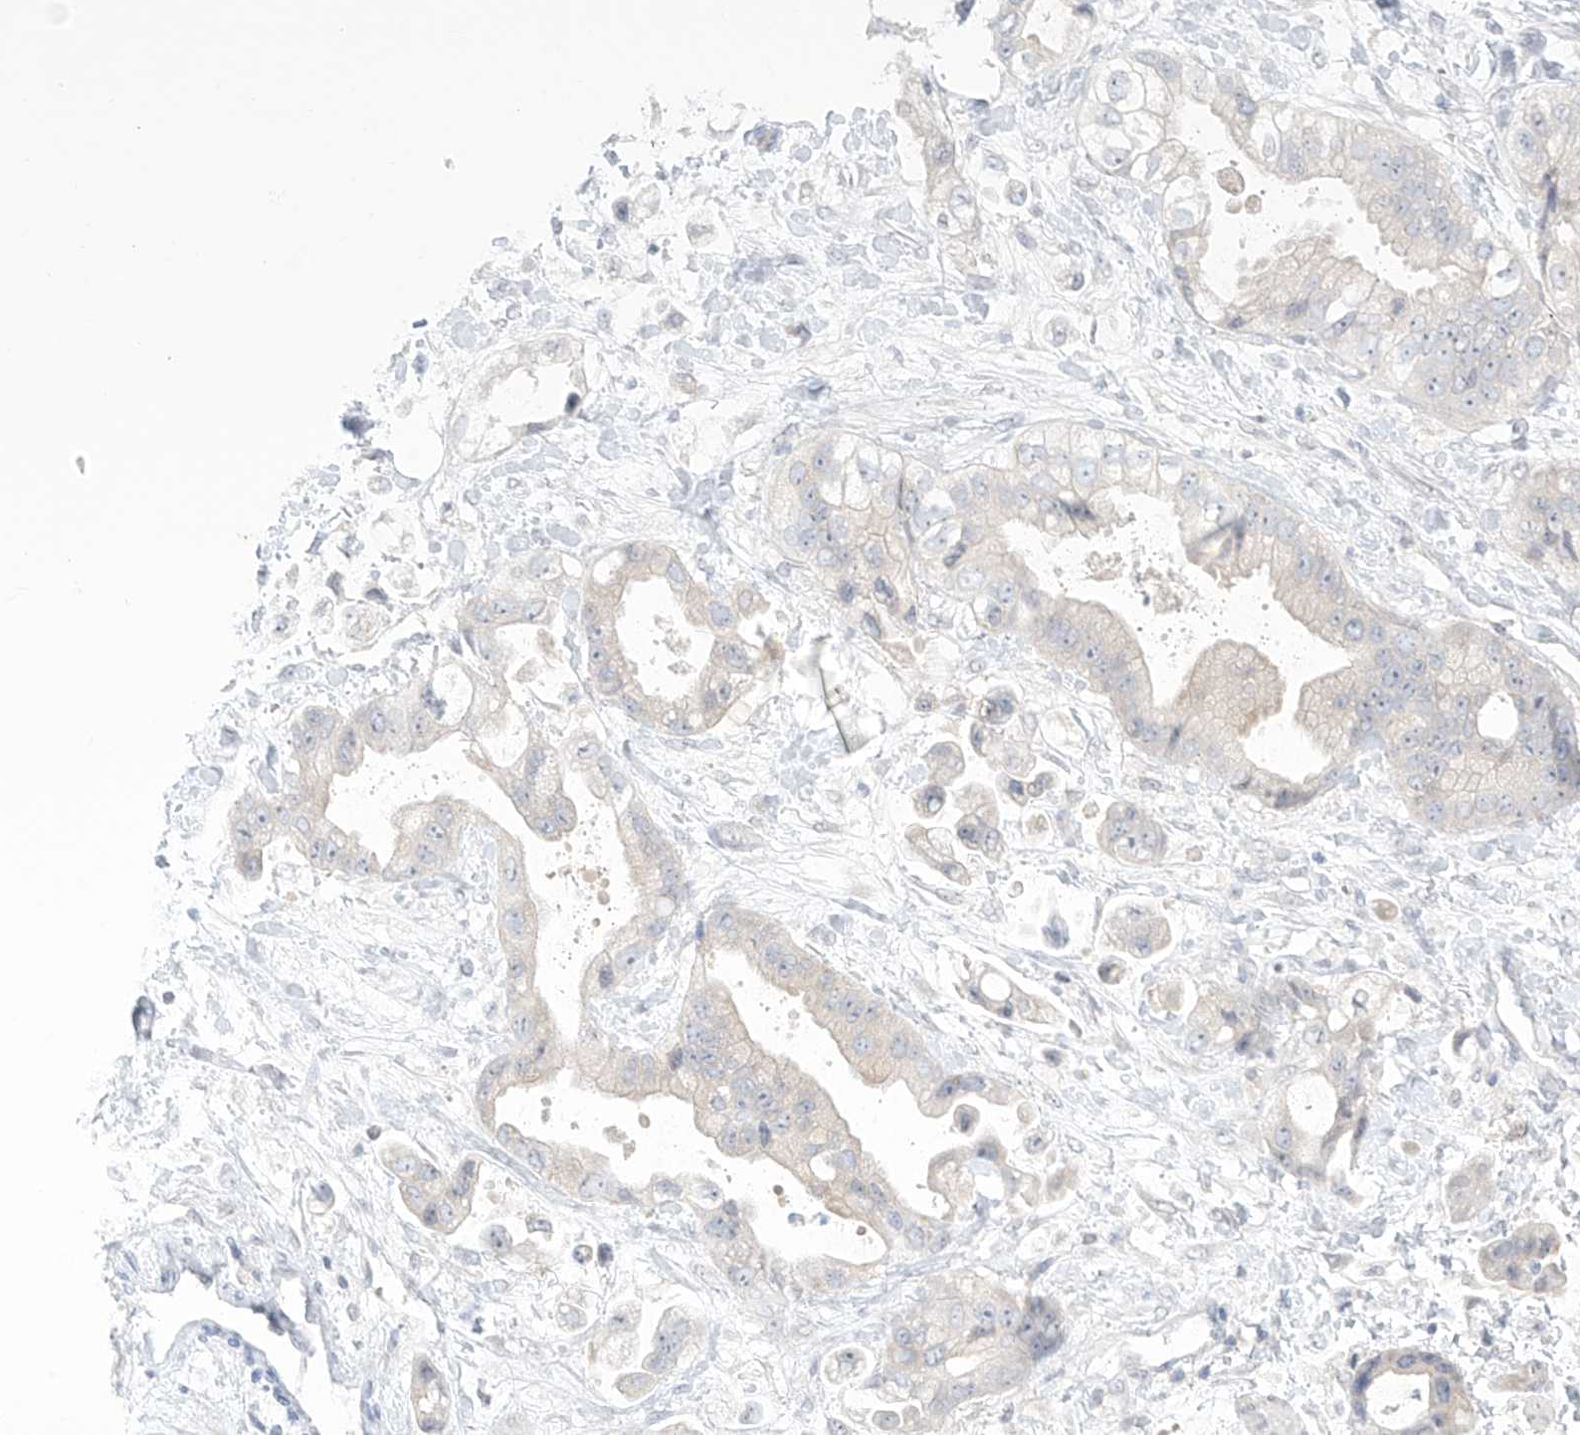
{"staining": {"intensity": "negative", "quantity": "none", "location": "none"}, "tissue": "stomach cancer", "cell_type": "Tumor cells", "image_type": "cancer", "snomed": [{"axis": "morphology", "description": "Adenocarcinoma, NOS"}, {"axis": "topography", "description": "Stomach"}], "caption": "A high-resolution micrograph shows immunohistochemistry staining of stomach cancer, which shows no significant positivity in tumor cells. (DAB IHC, high magnification).", "gene": "OSBPL7", "patient": {"sex": "male", "age": 62}}